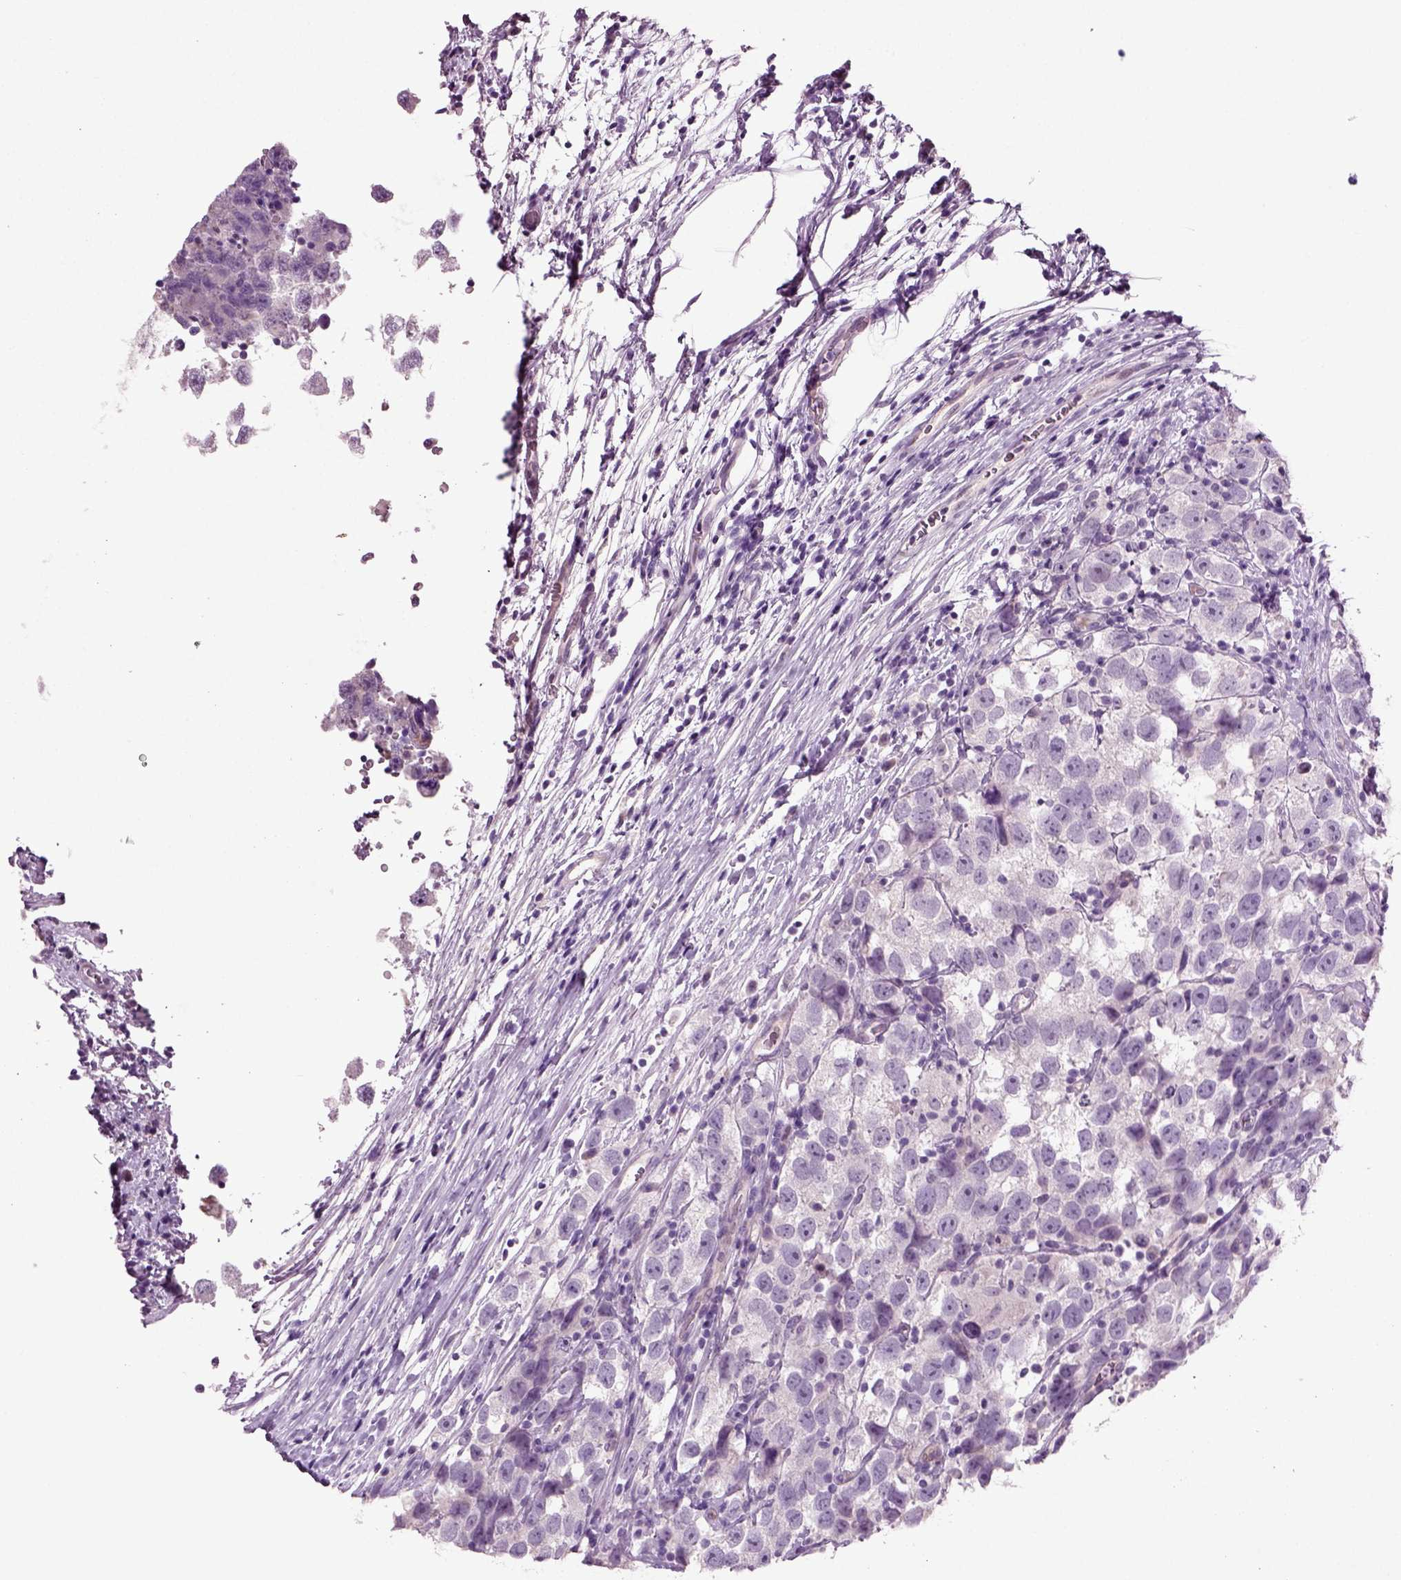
{"staining": {"intensity": "negative", "quantity": "none", "location": "none"}, "tissue": "testis cancer", "cell_type": "Tumor cells", "image_type": "cancer", "snomed": [{"axis": "morphology", "description": "Seminoma, NOS"}, {"axis": "topography", "description": "Testis"}], "caption": "Seminoma (testis) stained for a protein using immunohistochemistry shows no positivity tumor cells.", "gene": "COL9A2", "patient": {"sex": "male", "age": 26}}